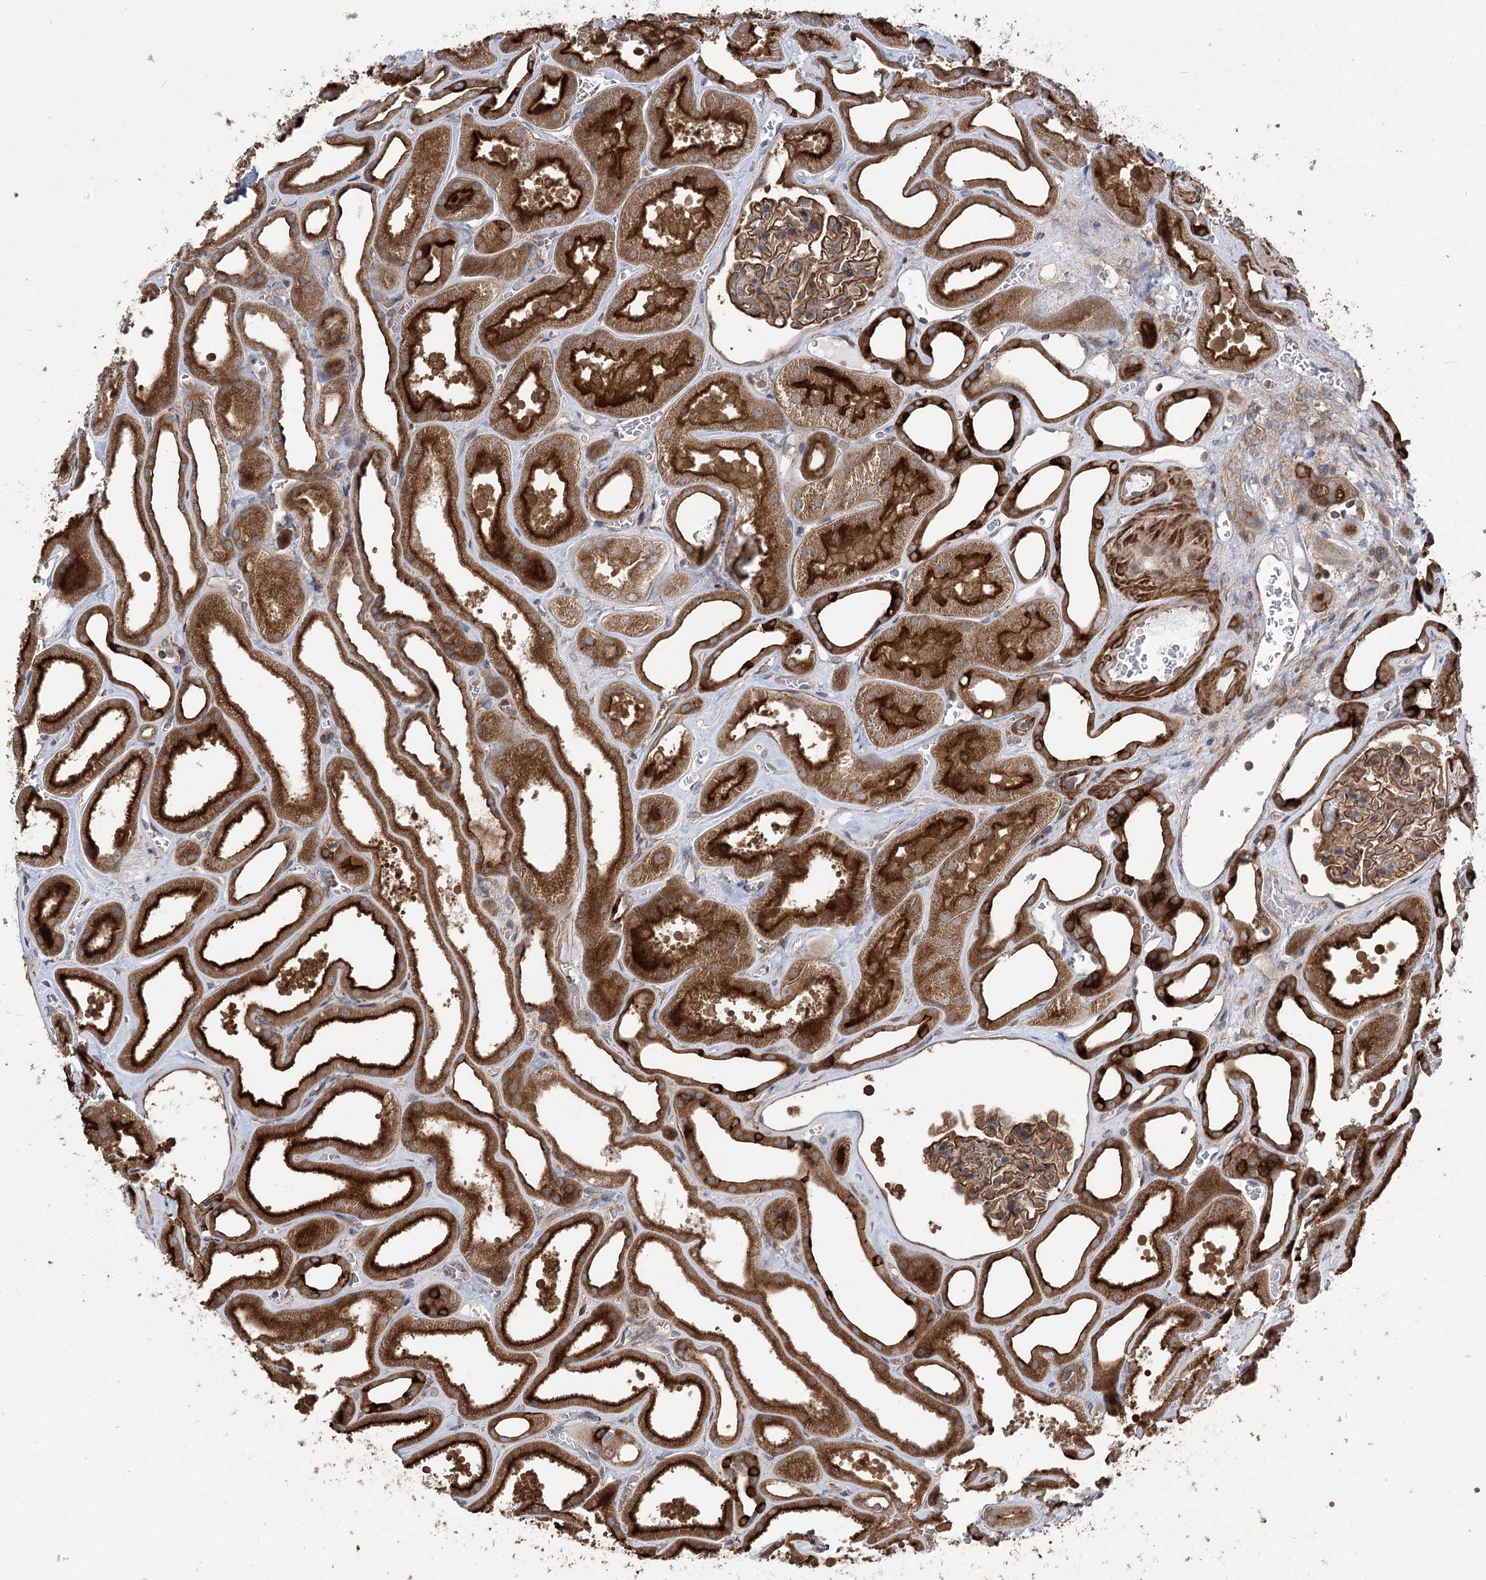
{"staining": {"intensity": "moderate", "quantity": ">75%", "location": "cytoplasmic/membranous"}, "tissue": "kidney", "cell_type": "Cells in glomeruli", "image_type": "normal", "snomed": [{"axis": "morphology", "description": "Normal tissue, NOS"}, {"axis": "morphology", "description": "Adenocarcinoma, NOS"}, {"axis": "topography", "description": "Kidney"}], "caption": "A high-resolution micrograph shows immunohistochemistry staining of normal kidney, which demonstrates moderate cytoplasmic/membranous expression in approximately >75% of cells in glomeruli.", "gene": "VPS37B", "patient": {"sex": "female", "age": 68}}